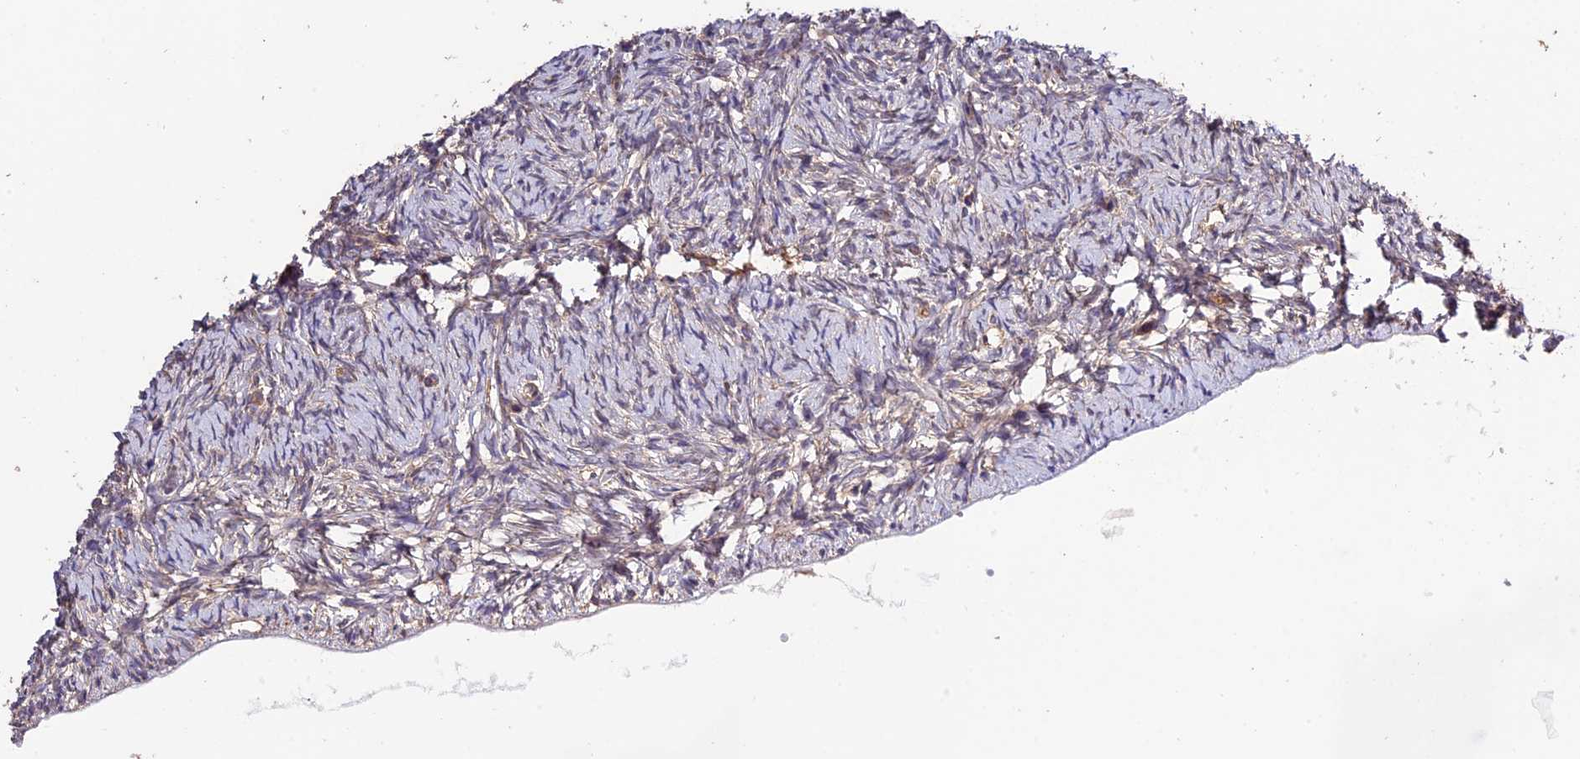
{"staining": {"intensity": "moderate", "quantity": ">75%", "location": "cytoplasmic/membranous"}, "tissue": "ovary", "cell_type": "Follicle cells", "image_type": "normal", "snomed": [{"axis": "morphology", "description": "Normal tissue, NOS"}, {"axis": "topography", "description": "Ovary"}], "caption": "Immunohistochemistry (DAB) staining of benign human ovary exhibits moderate cytoplasmic/membranous protein staining in approximately >75% of follicle cells. (Stains: DAB (3,3'-diaminobenzidine) in brown, nuclei in blue, Microscopy: brightfield microscopy at high magnification).", "gene": "CES3", "patient": {"sex": "female", "age": 51}}